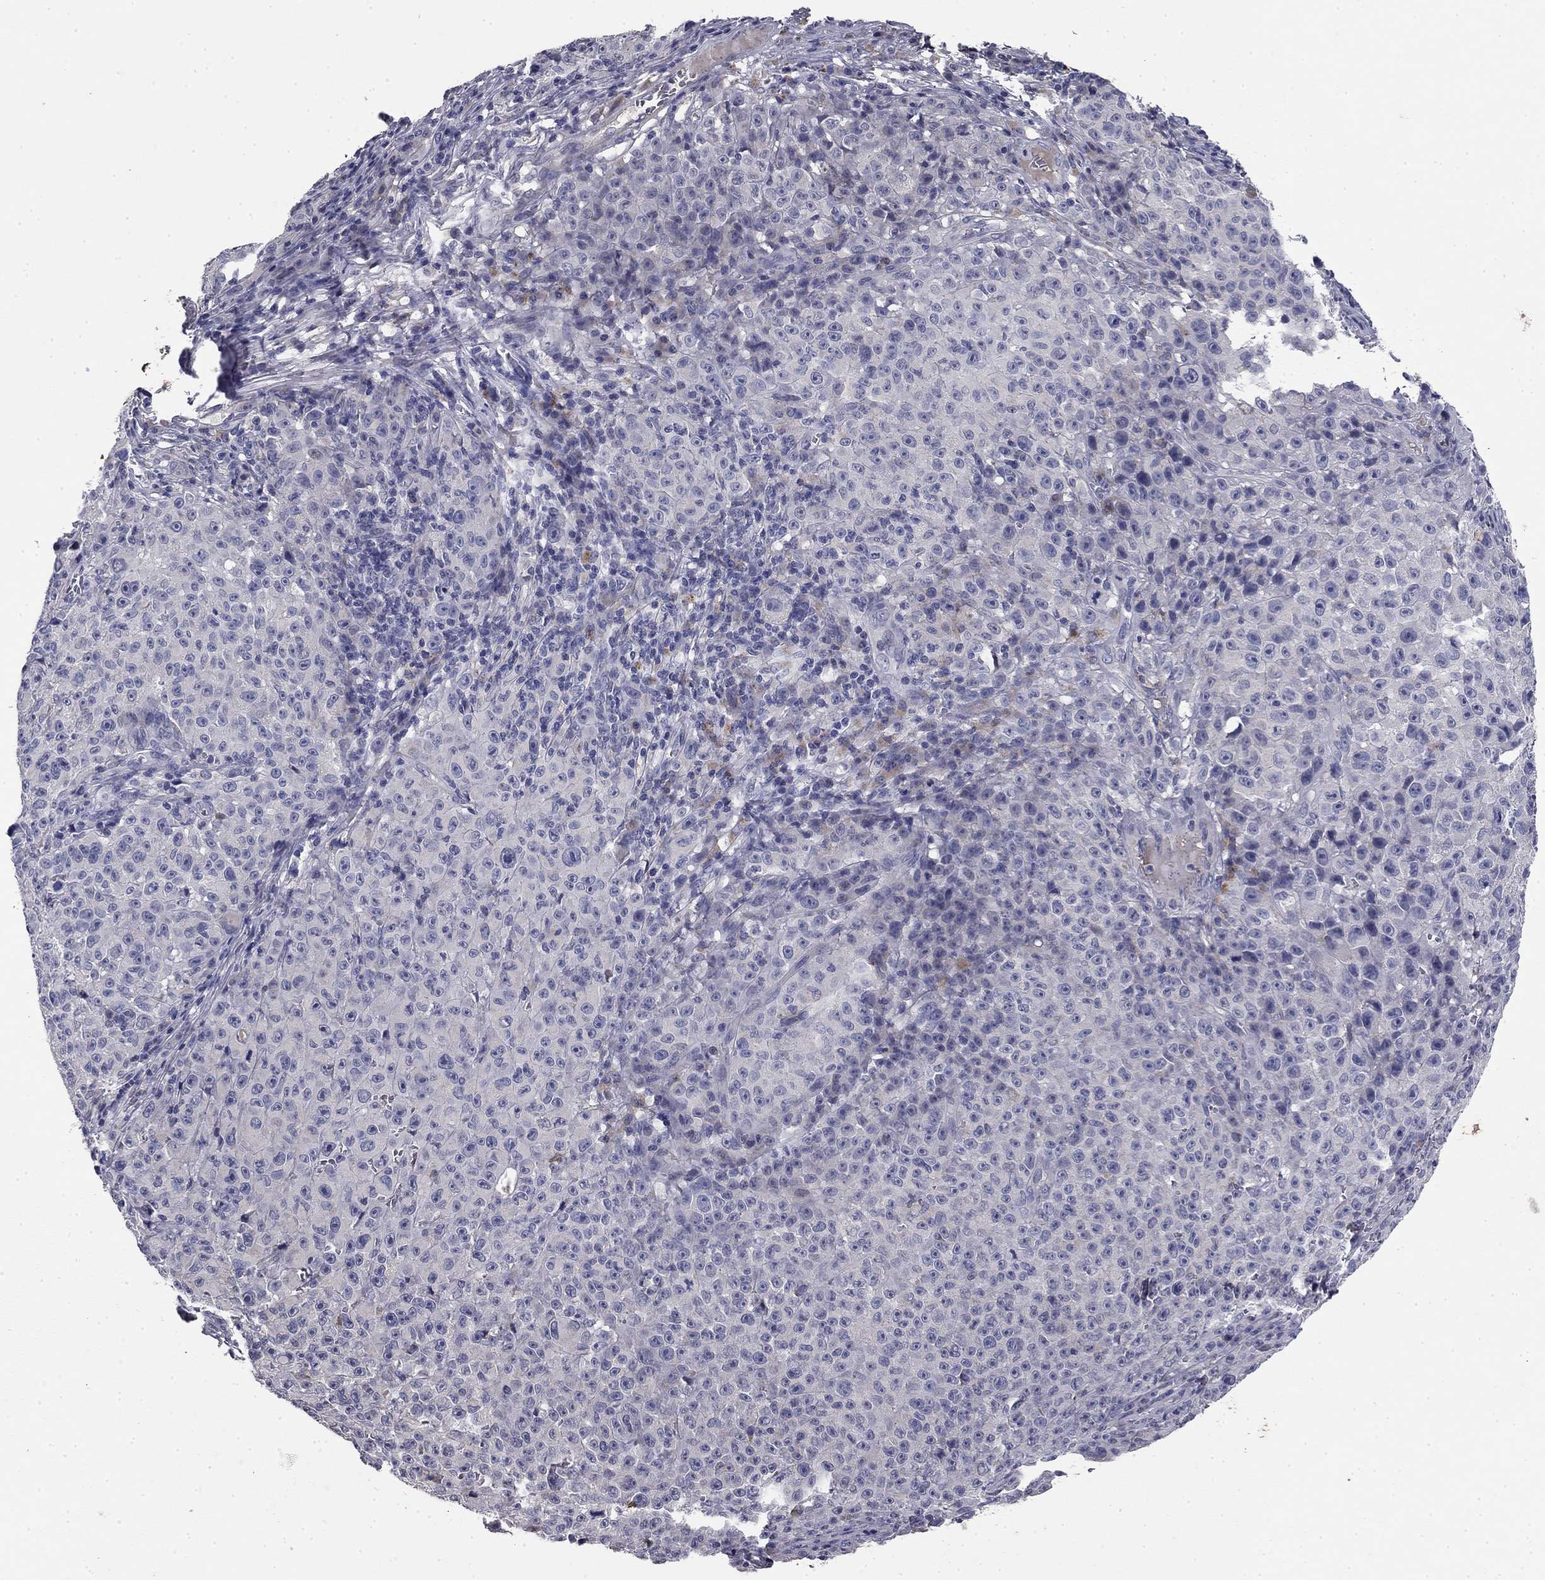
{"staining": {"intensity": "negative", "quantity": "none", "location": "none"}, "tissue": "melanoma", "cell_type": "Tumor cells", "image_type": "cancer", "snomed": [{"axis": "morphology", "description": "Malignant melanoma, NOS"}, {"axis": "topography", "description": "Skin"}], "caption": "This is an immunohistochemistry image of human malignant melanoma. There is no positivity in tumor cells.", "gene": "COL2A1", "patient": {"sex": "female", "age": 82}}